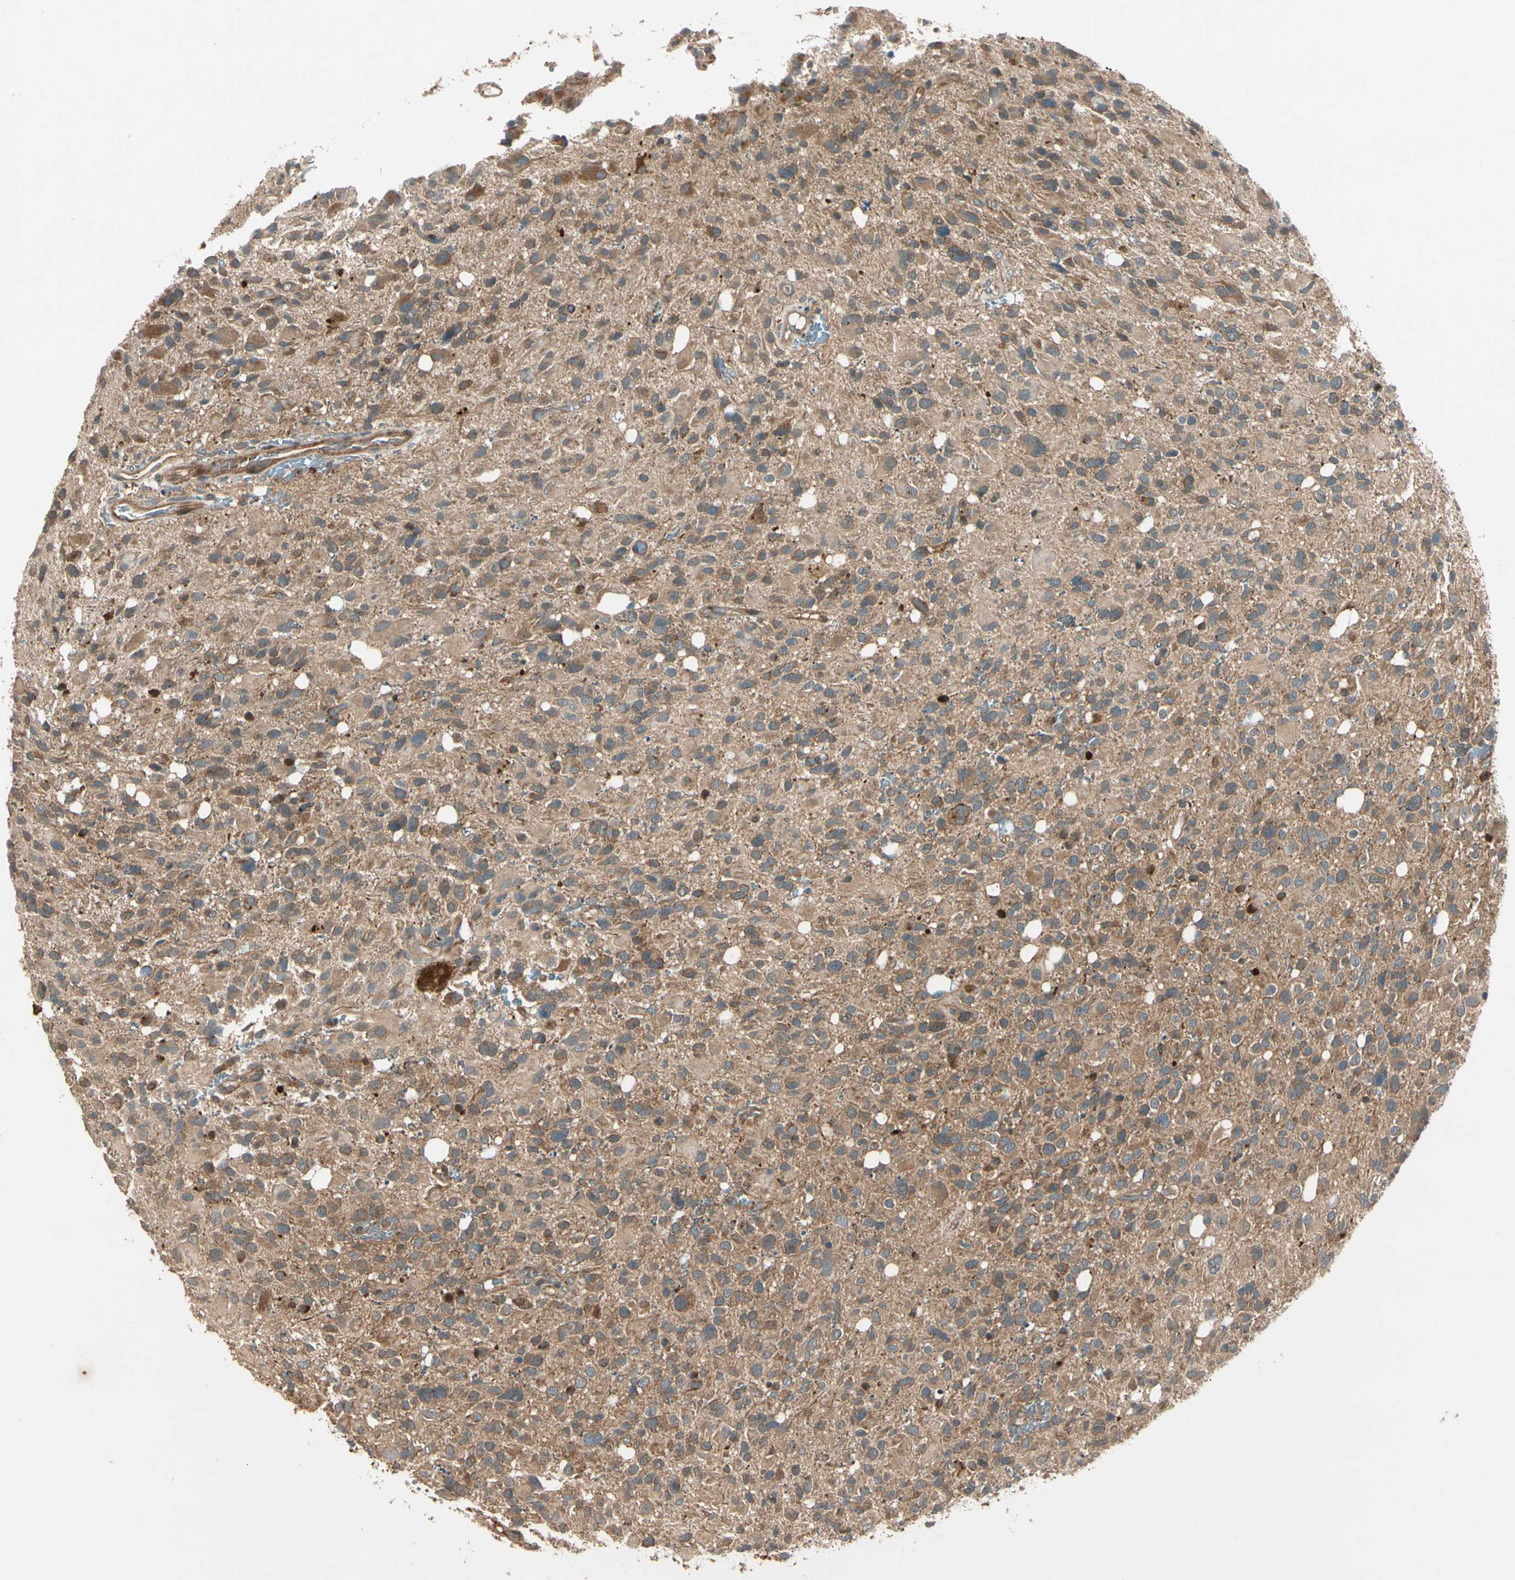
{"staining": {"intensity": "moderate", "quantity": ">75%", "location": "cytoplasmic/membranous"}, "tissue": "glioma", "cell_type": "Tumor cells", "image_type": "cancer", "snomed": [{"axis": "morphology", "description": "Glioma, malignant, High grade"}, {"axis": "topography", "description": "Brain"}], "caption": "This is a photomicrograph of immunohistochemistry staining of malignant glioma (high-grade), which shows moderate staining in the cytoplasmic/membranous of tumor cells.", "gene": "ACVR1C", "patient": {"sex": "male", "age": 48}}